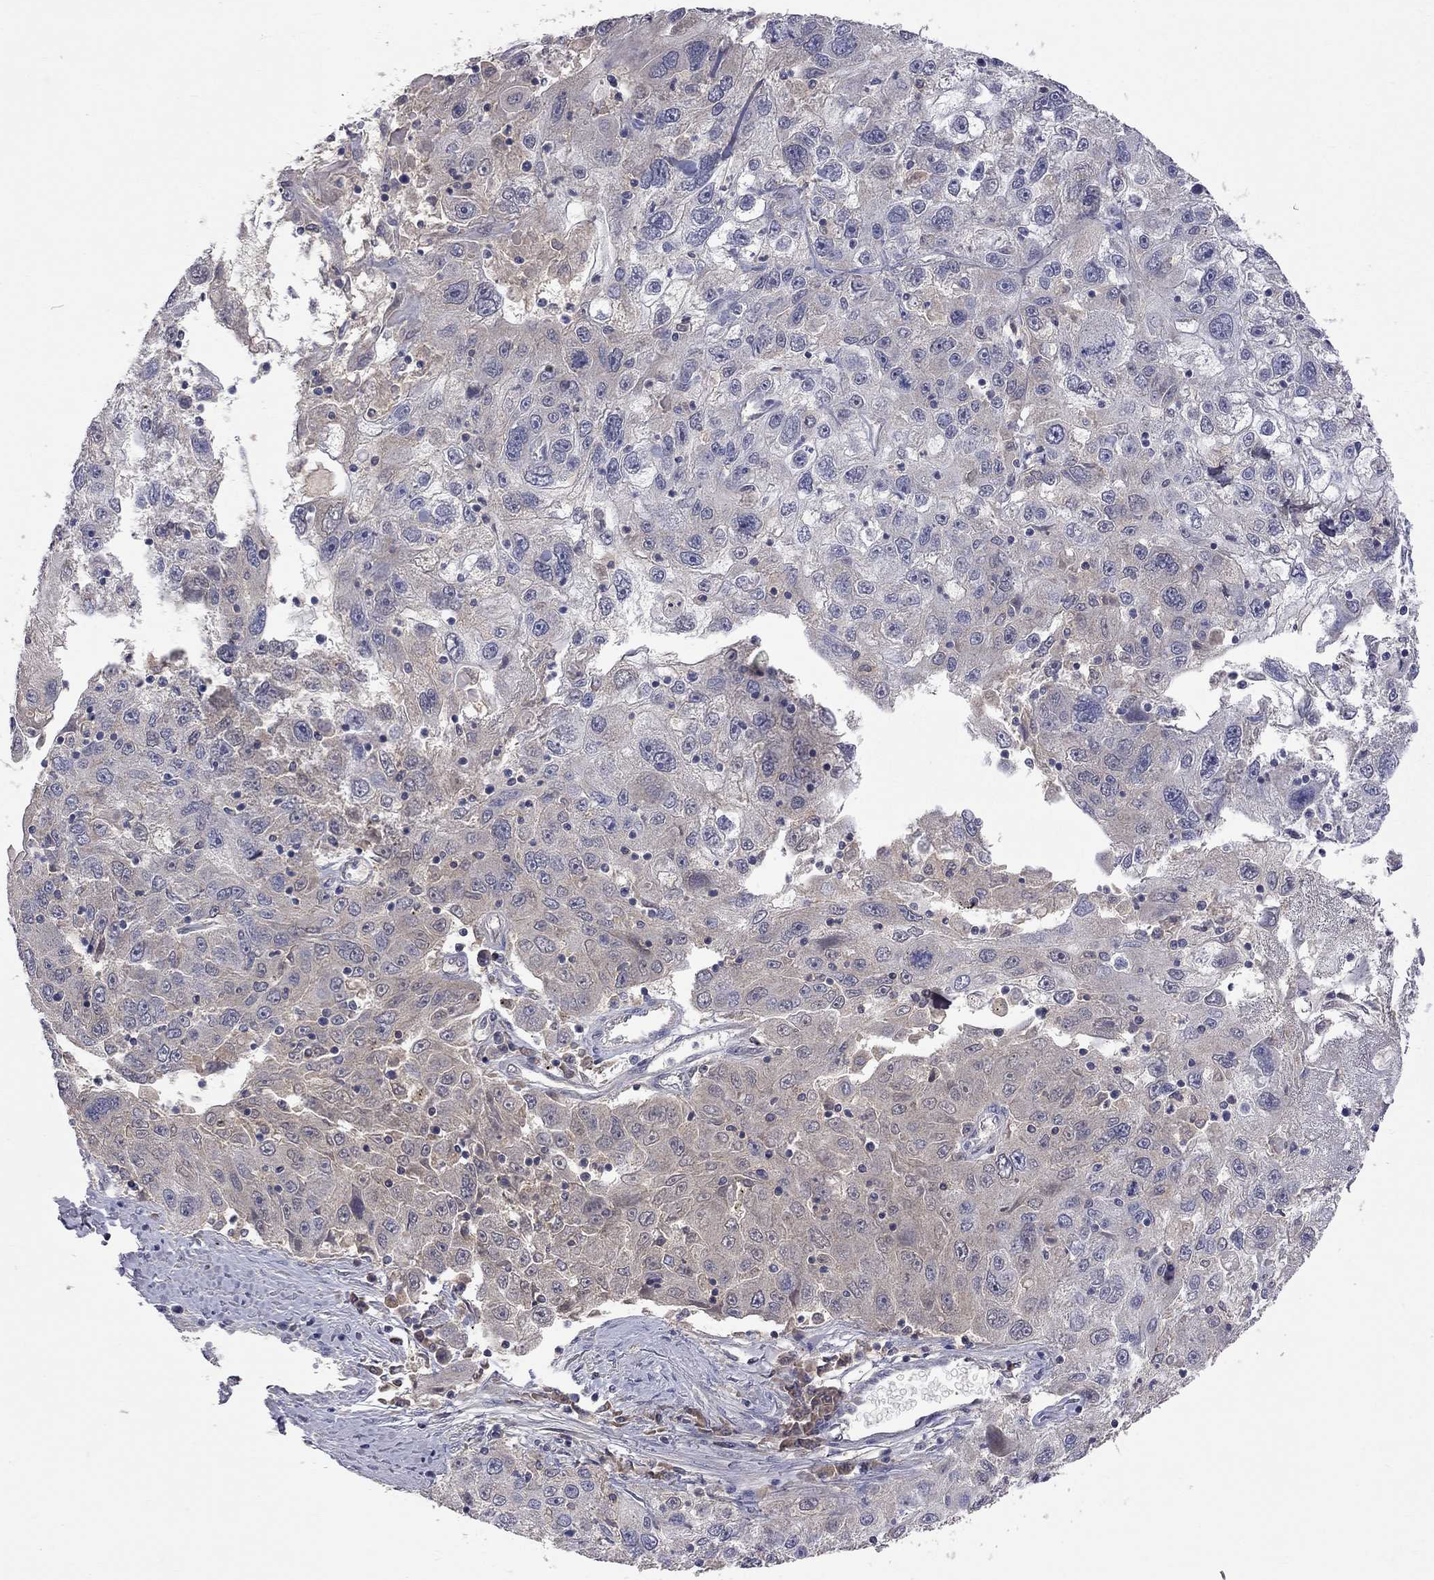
{"staining": {"intensity": "weak", "quantity": "<25%", "location": "cytoplasmic/membranous"}, "tissue": "stomach cancer", "cell_type": "Tumor cells", "image_type": "cancer", "snomed": [{"axis": "morphology", "description": "Adenocarcinoma, NOS"}, {"axis": "topography", "description": "Stomach"}], "caption": "The histopathology image shows no significant positivity in tumor cells of stomach adenocarcinoma.", "gene": "HTR6", "patient": {"sex": "male", "age": 56}}